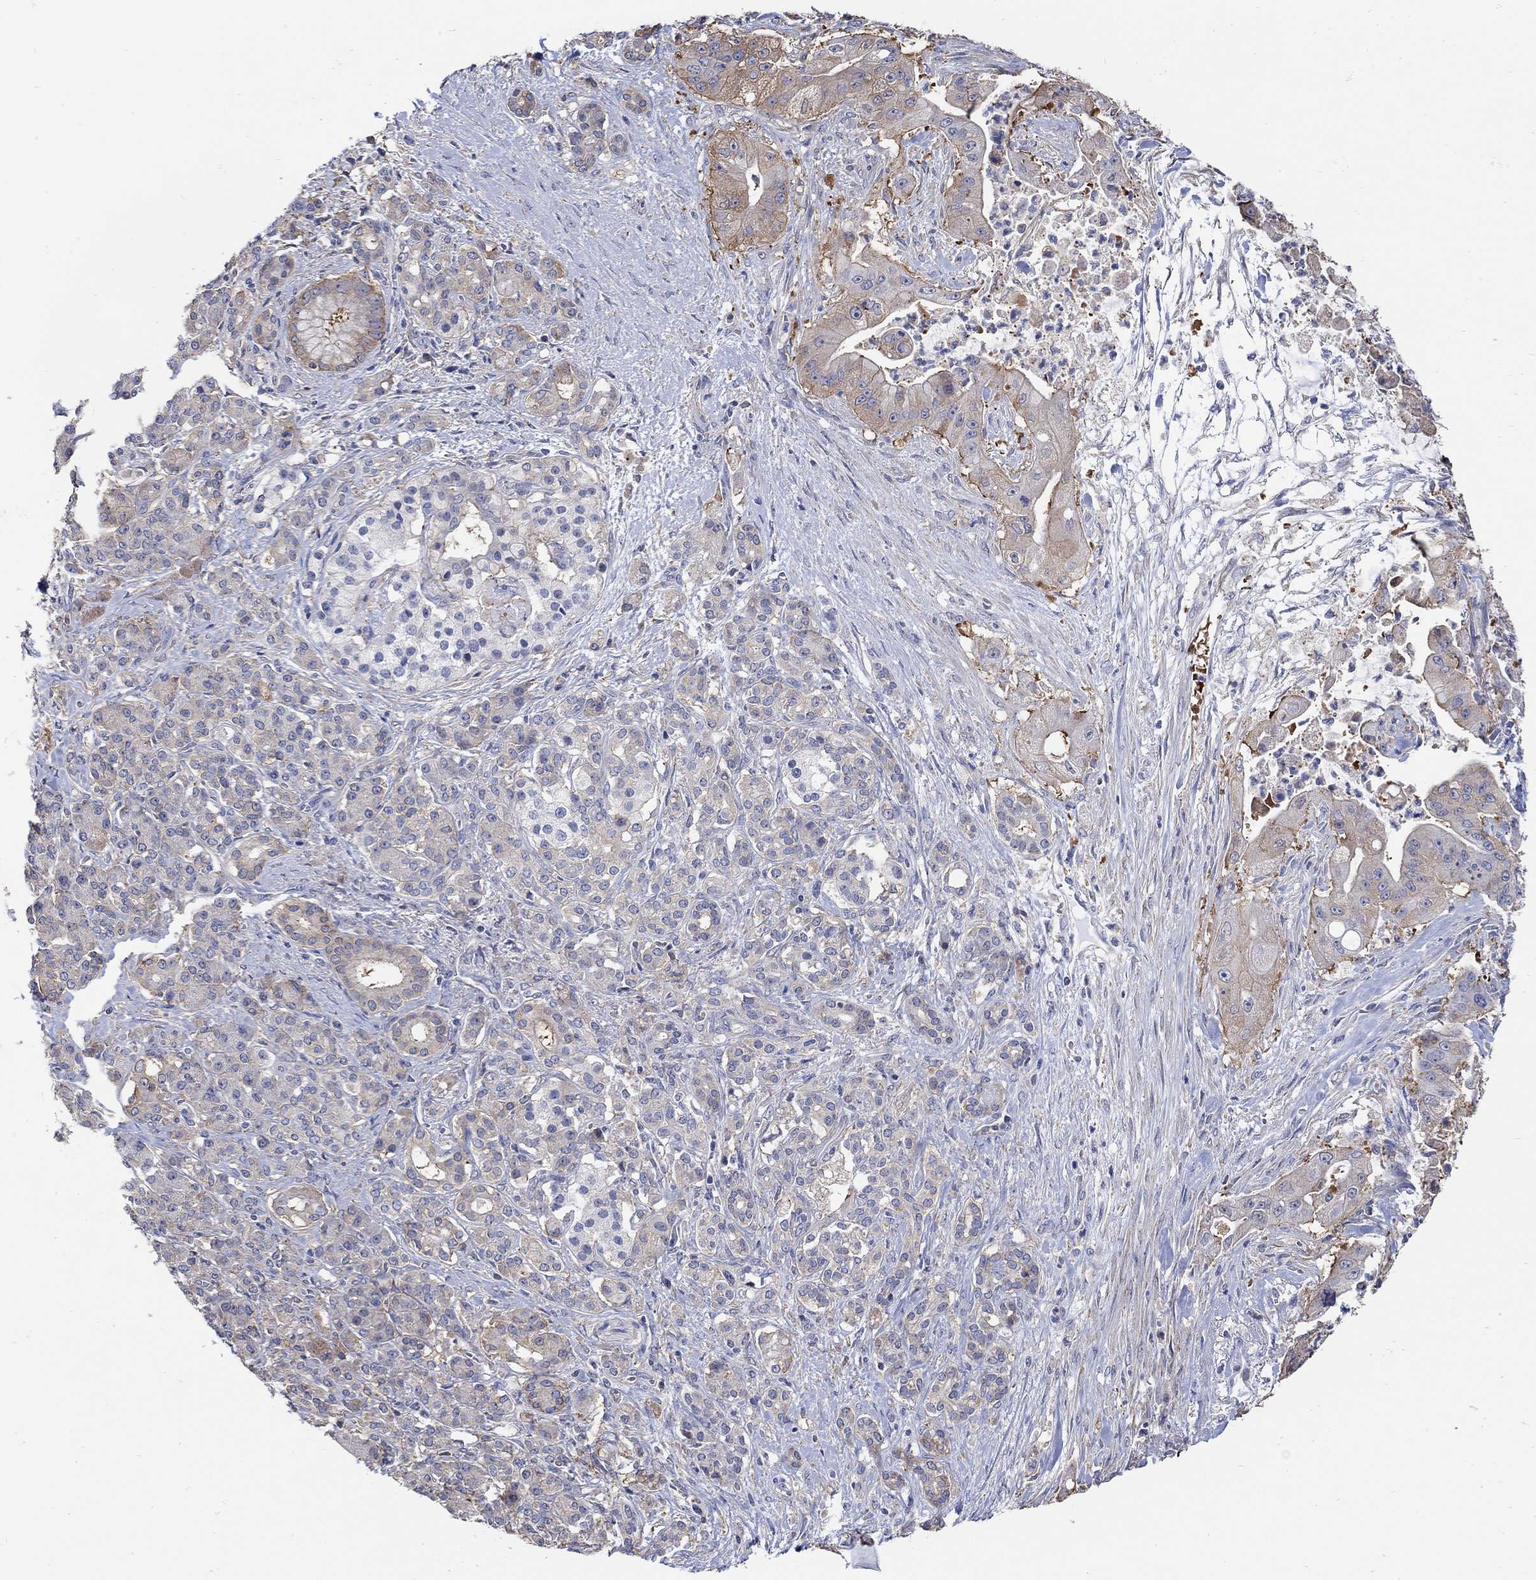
{"staining": {"intensity": "weak", "quantity": "<25%", "location": "cytoplasmic/membranous"}, "tissue": "pancreatic cancer", "cell_type": "Tumor cells", "image_type": "cancer", "snomed": [{"axis": "morphology", "description": "Normal tissue, NOS"}, {"axis": "morphology", "description": "Inflammation, NOS"}, {"axis": "morphology", "description": "Adenocarcinoma, NOS"}, {"axis": "topography", "description": "Pancreas"}], "caption": "Immunohistochemistry (IHC) micrograph of human pancreatic cancer (adenocarcinoma) stained for a protein (brown), which exhibits no expression in tumor cells. (DAB immunohistochemistry with hematoxylin counter stain).", "gene": "TEKT3", "patient": {"sex": "male", "age": 57}}